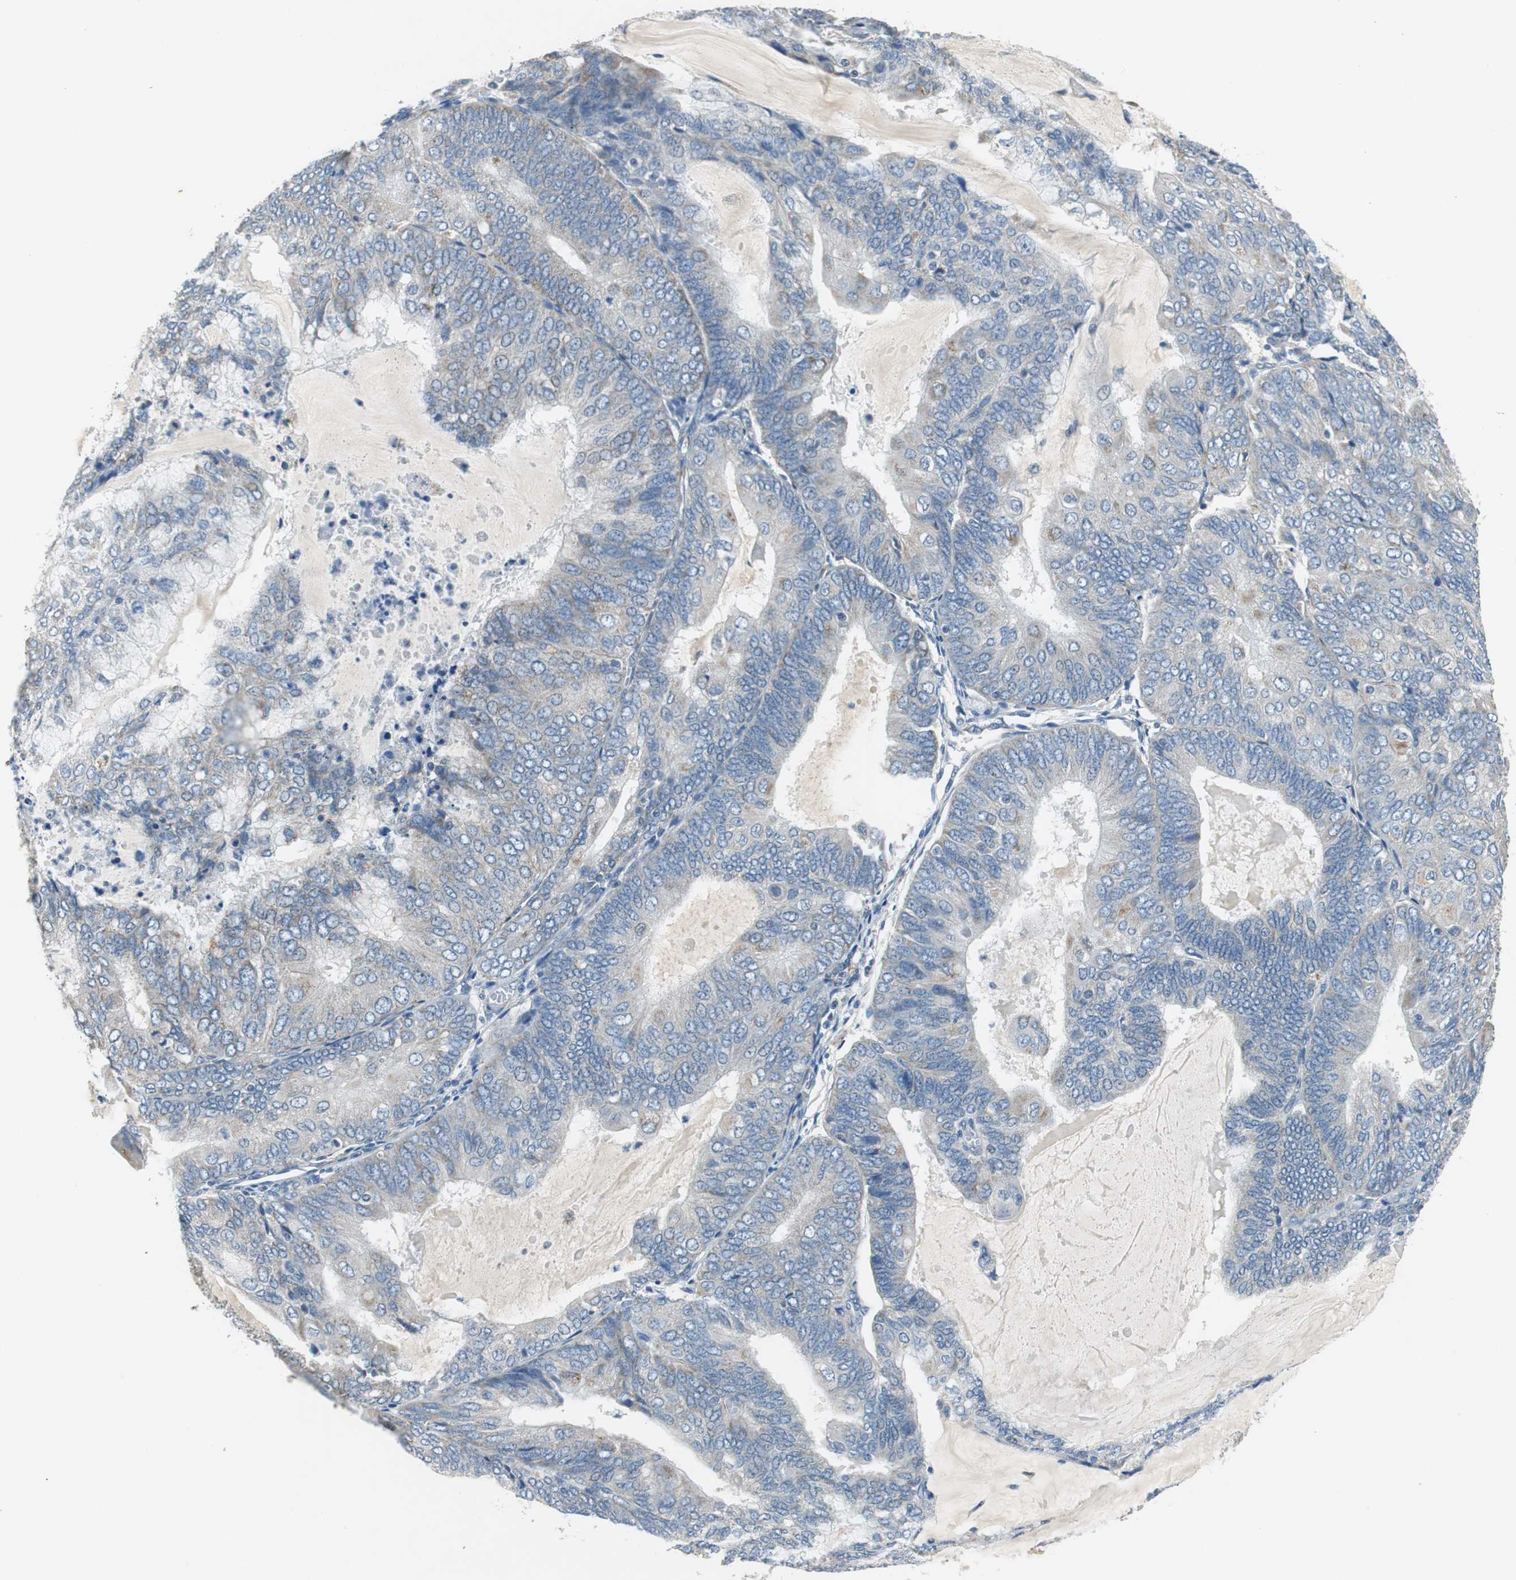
{"staining": {"intensity": "weak", "quantity": "25%-75%", "location": "cytoplasmic/membranous"}, "tissue": "endometrial cancer", "cell_type": "Tumor cells", "image_type": "cancer", "snomed": [{"axis": "morphology", "description": "Adenocarcinoma, NOS"}, {"axis": "topography", "description": "Endometrium"}], "caption": "Endometrial adenocarcinoma was stained to show a protein in brown. There is low levels of weak cytoplasmic/membranous expression in about 25%-75% of tumor cells.", "gene": "NLGN1", "patient": {"sex": "female", "age": 81}}